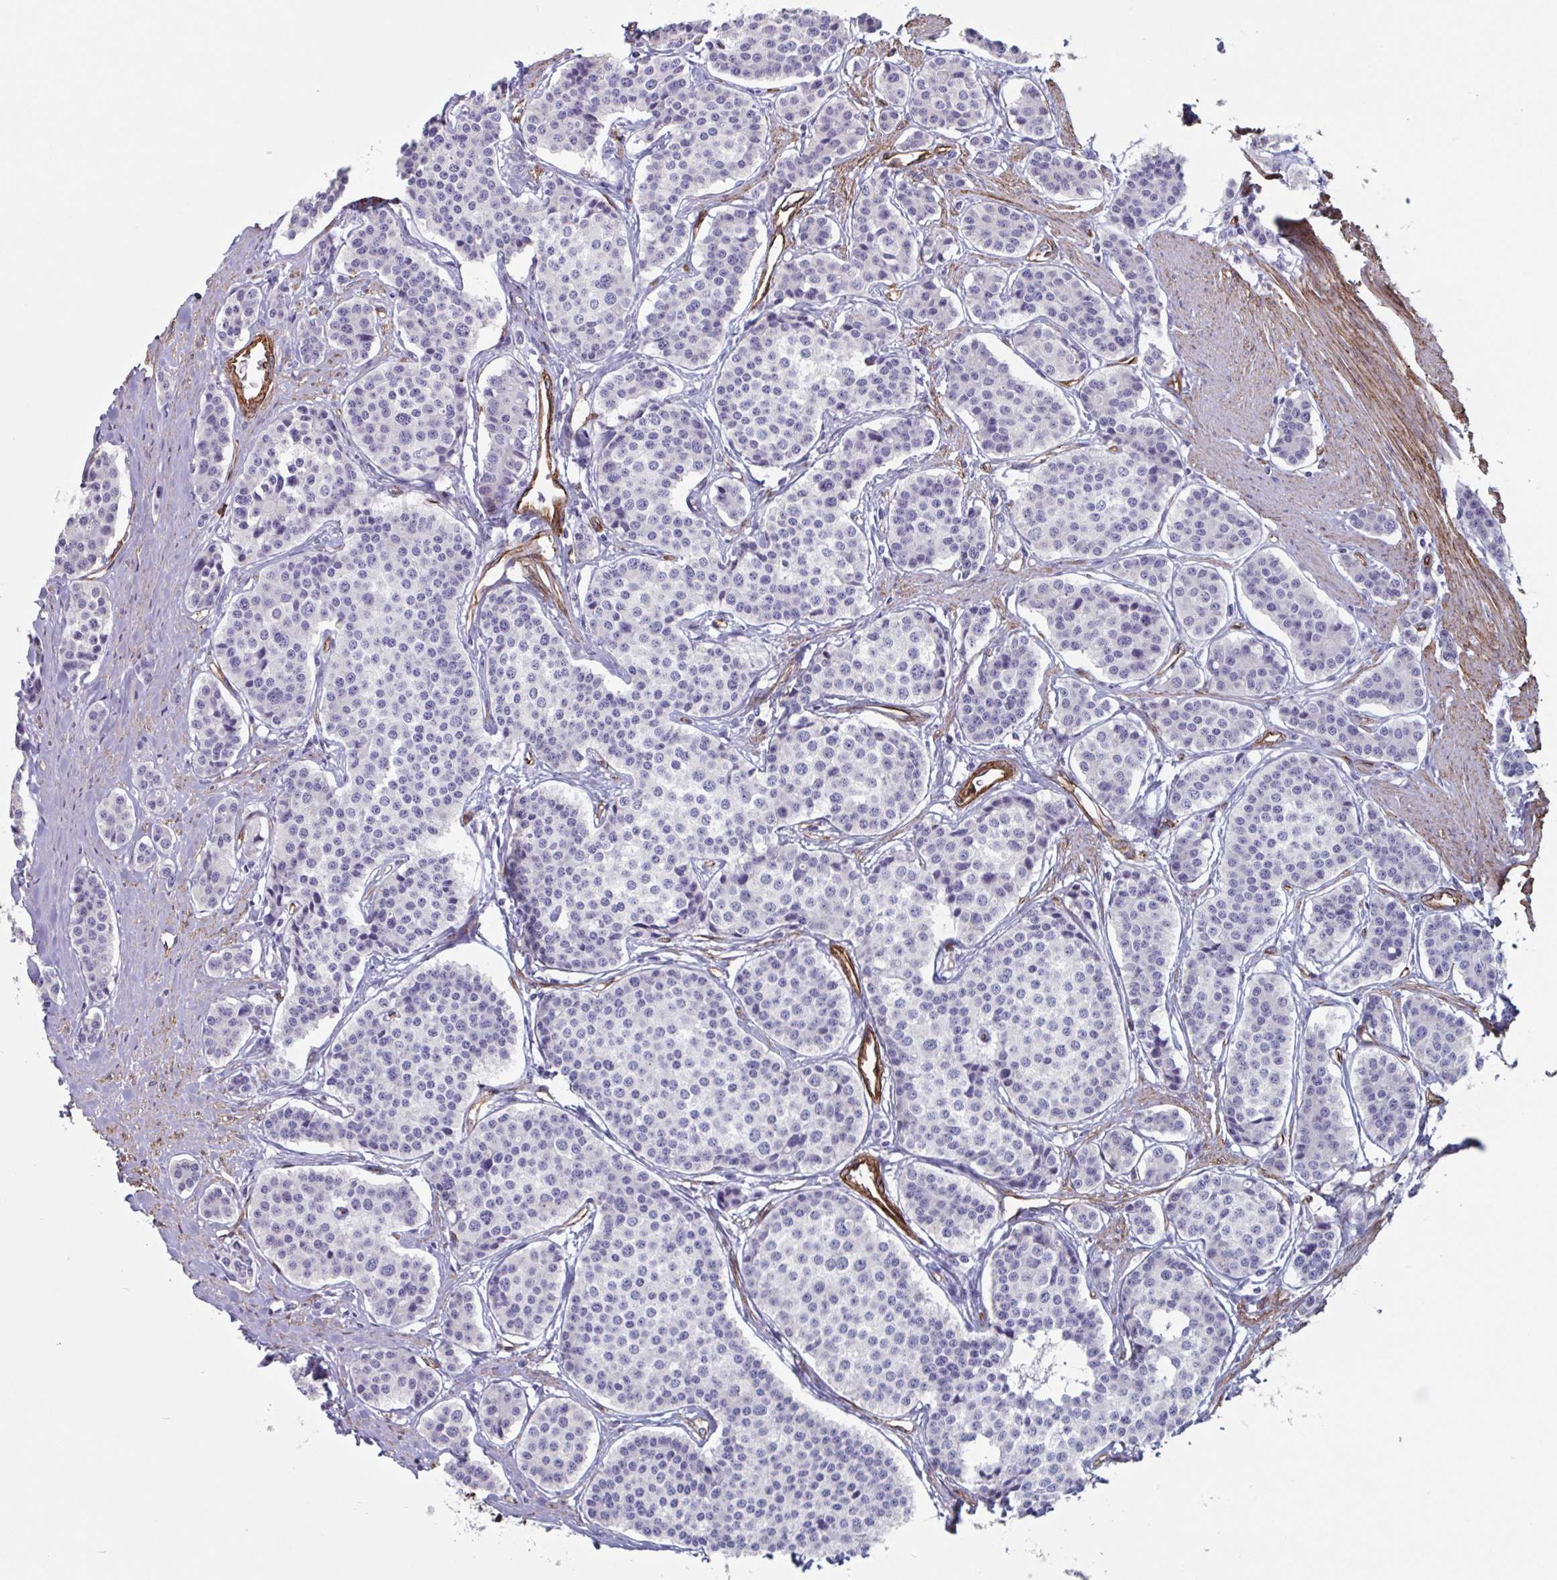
{"staining": {"intensity": "negative", "quantity": "none", "location": "none"}, "tissue": "carcinoid", "cell_type": "Tumor cells", "image_type": "cancer", "snomed": [{"axis": "morphology", "description": "Carcinoid, malignant, NOS"}, {"axis": "topography", "description": "Small intestine"}], "caption": "Immunohistochemical staining of carcinoid exhibits no significant staining in tumor cells.", "gene": "CITED4", "patient": {"sex": "male", "age": 60}}